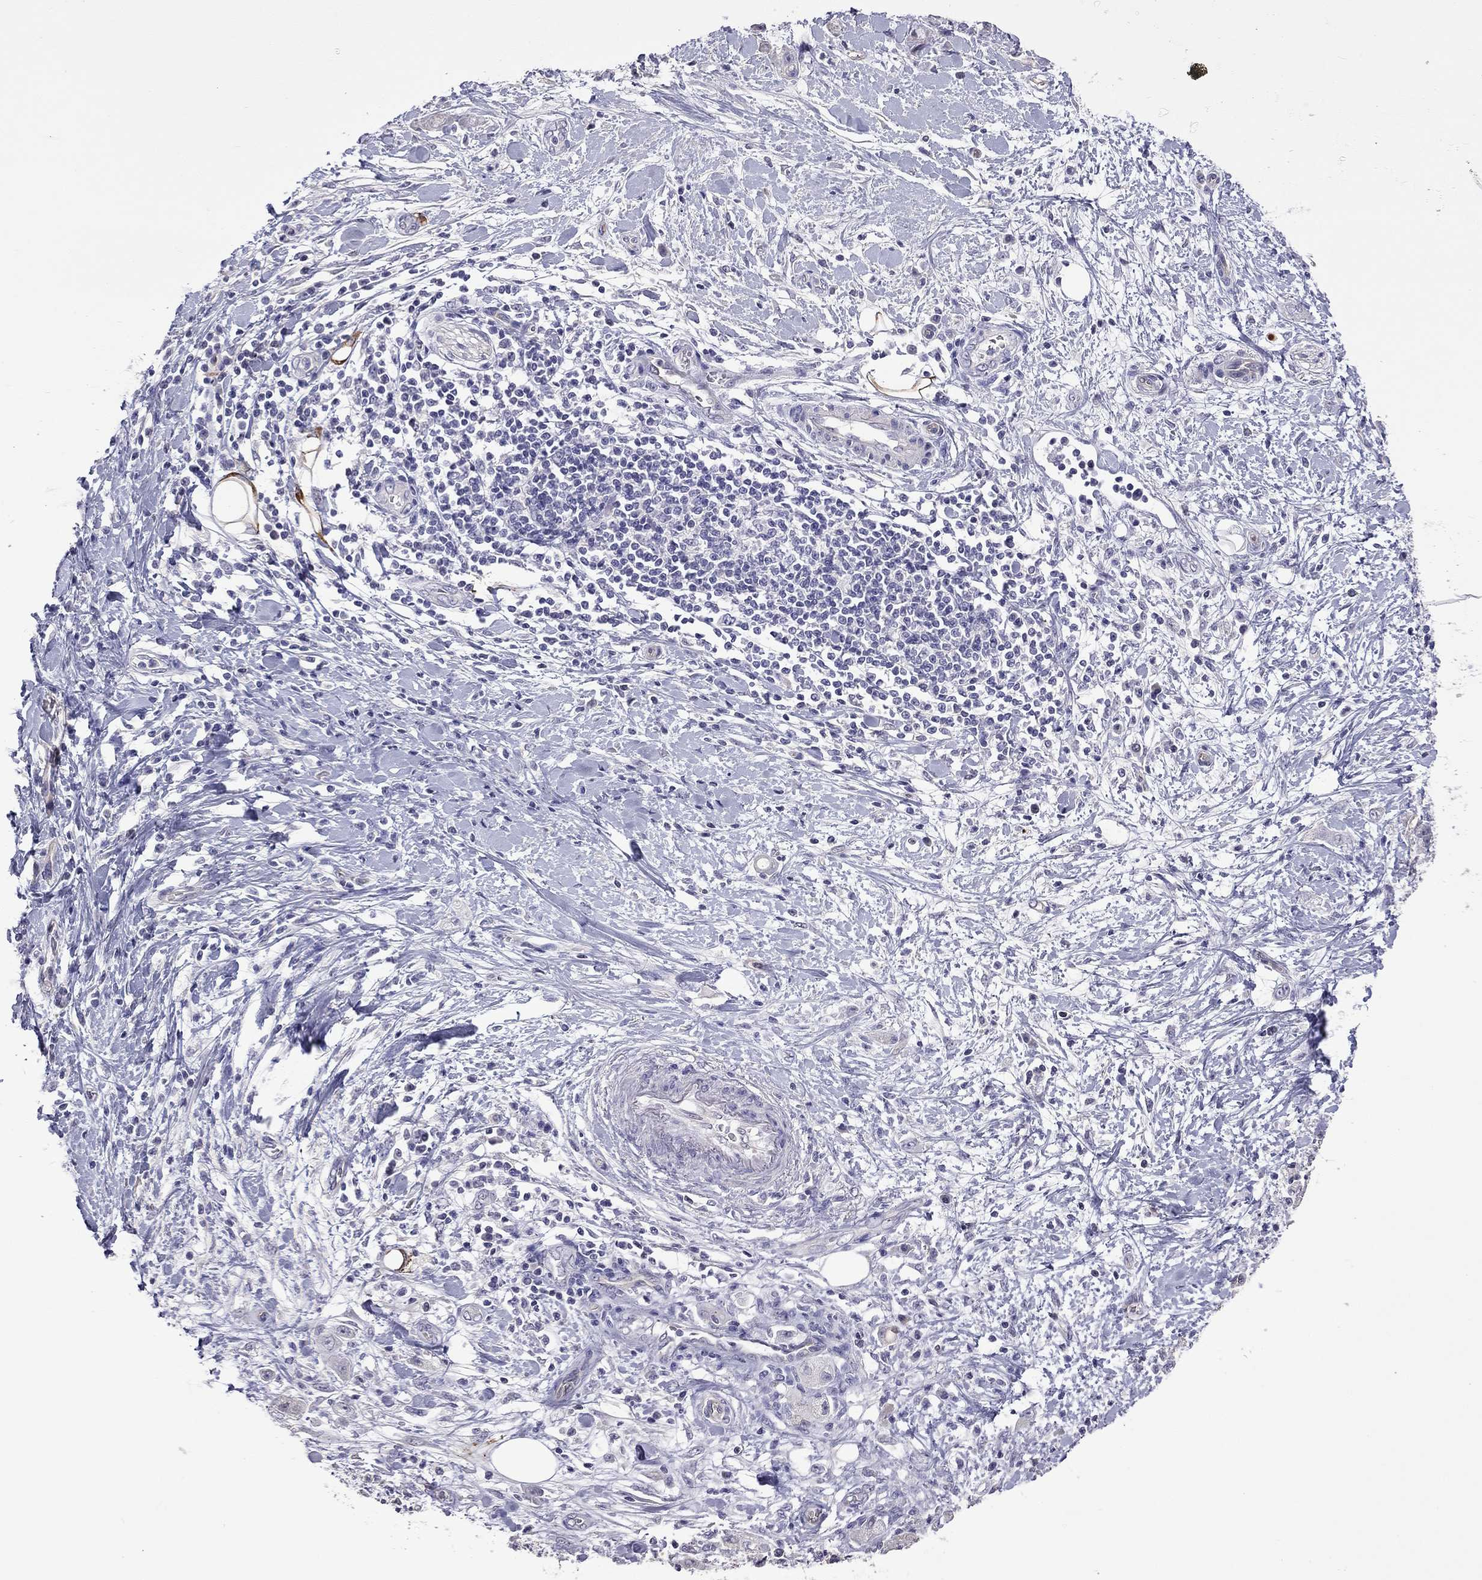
{"staining": {"intensity": "negative", "quantity": "none", "location": "none"}, "tissue": "stomach cancer", "cell_type": "Tumor cells", "image_type": "cancer", "snomed": [{"axis": "morphology", "description": "Adenocarcinoma, NOS"}, {"axis": "topography", "description": "Stomach"}], "caption": "There is no significant positivity in tumor cells of stomach adenocarcinoma. (DAB IHC, high magnification).", "gene": "FEZ1", "patient": {"sex": "male", "age": 58}}